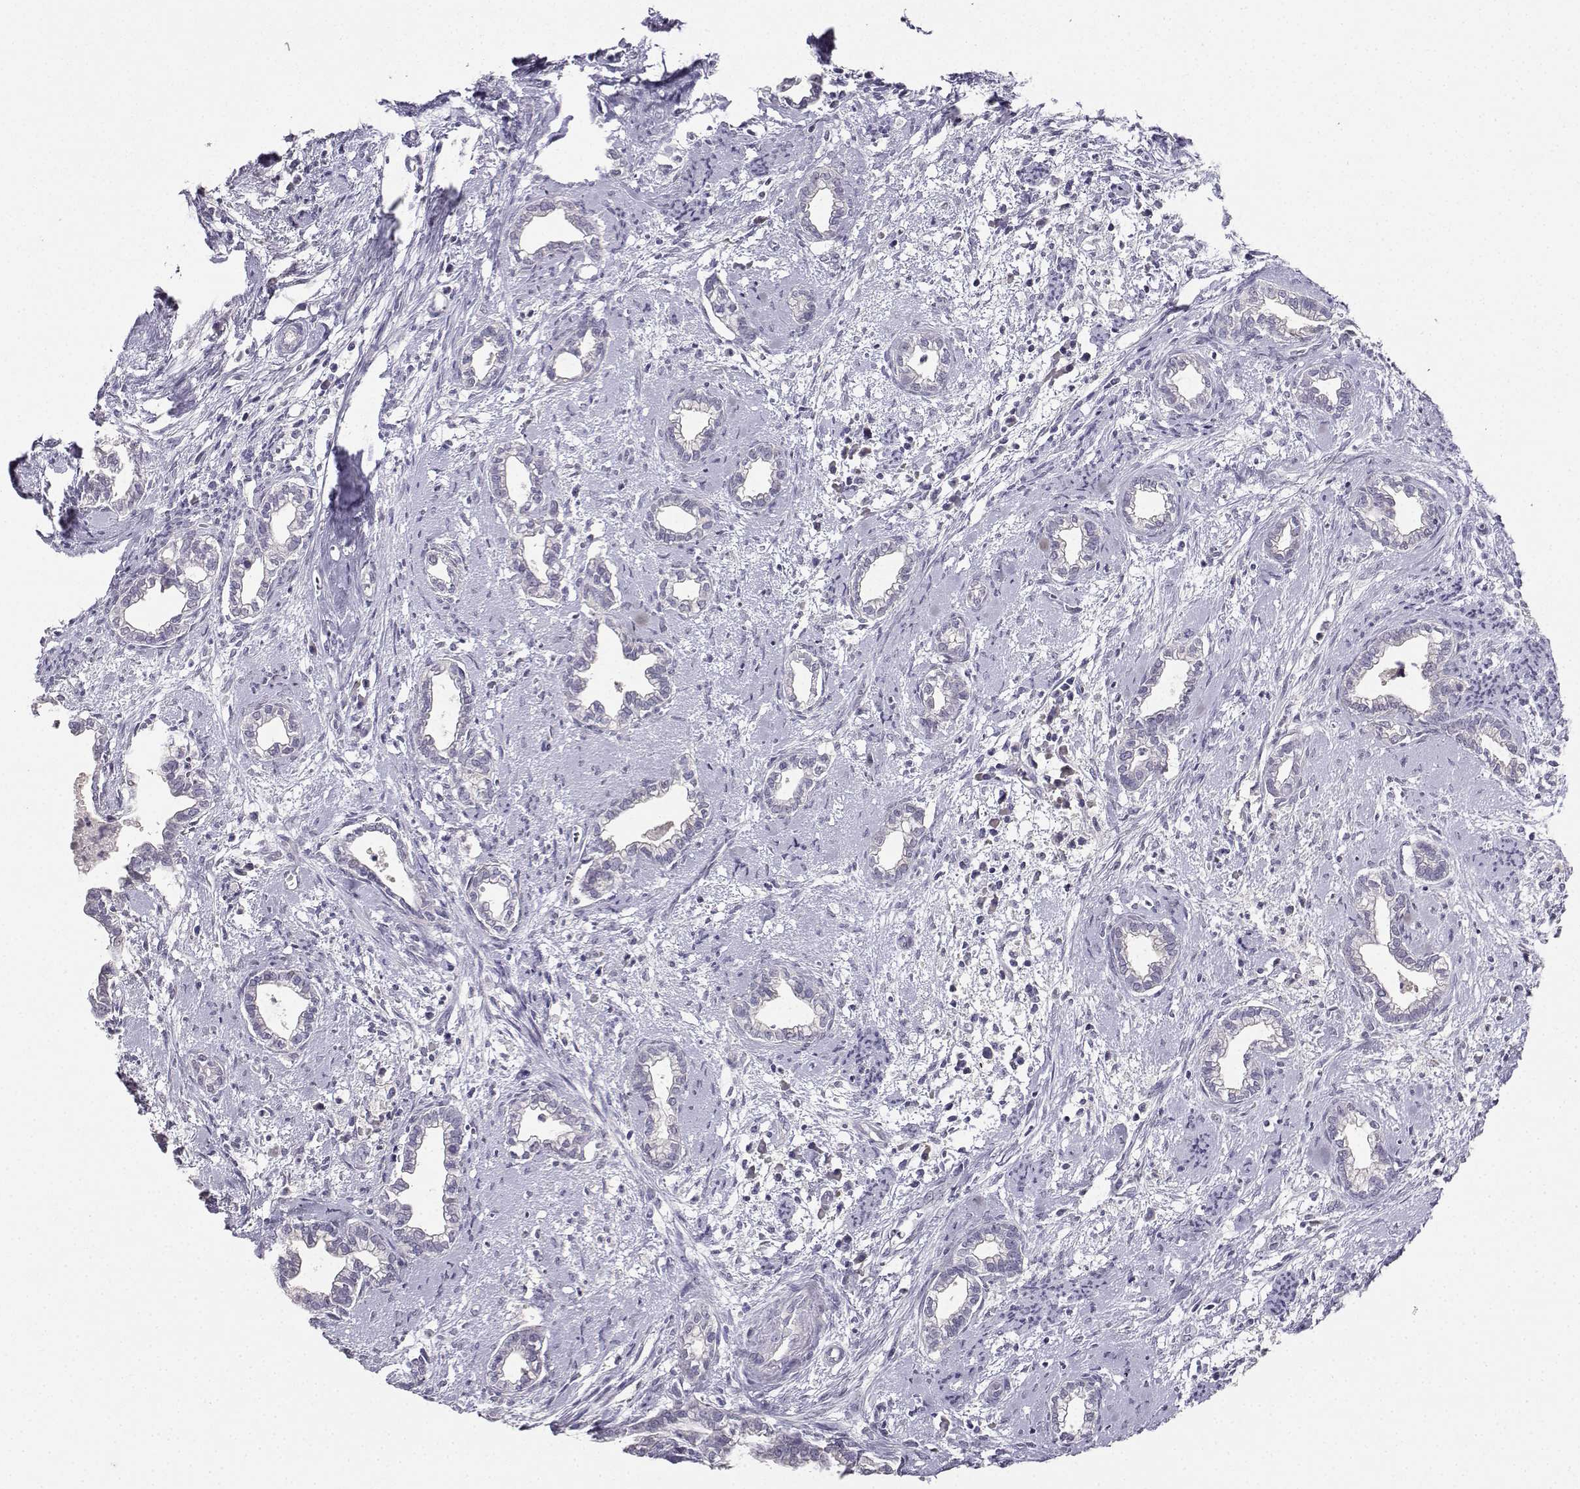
{"staining": {"intensity": "negative", "quantity": "none", "location": "none"}, "tissue": "cervical cancer", "cell_type": "Tumor cells", "image_type": "cancer", "snomed": [{"axis": "morphology", "description": "Adenocarcinoma, NOS"}, {"axis": "topography", "description": "Cervix"}], "caption": "The photomicrograph shows no staining of tumor cells in adenocarcinoma (cervical). (DAB immunohistochemistry (IHC), high magnification).", "gene": "CARTPT", "patient": {"sex": "female", "age": 62}}